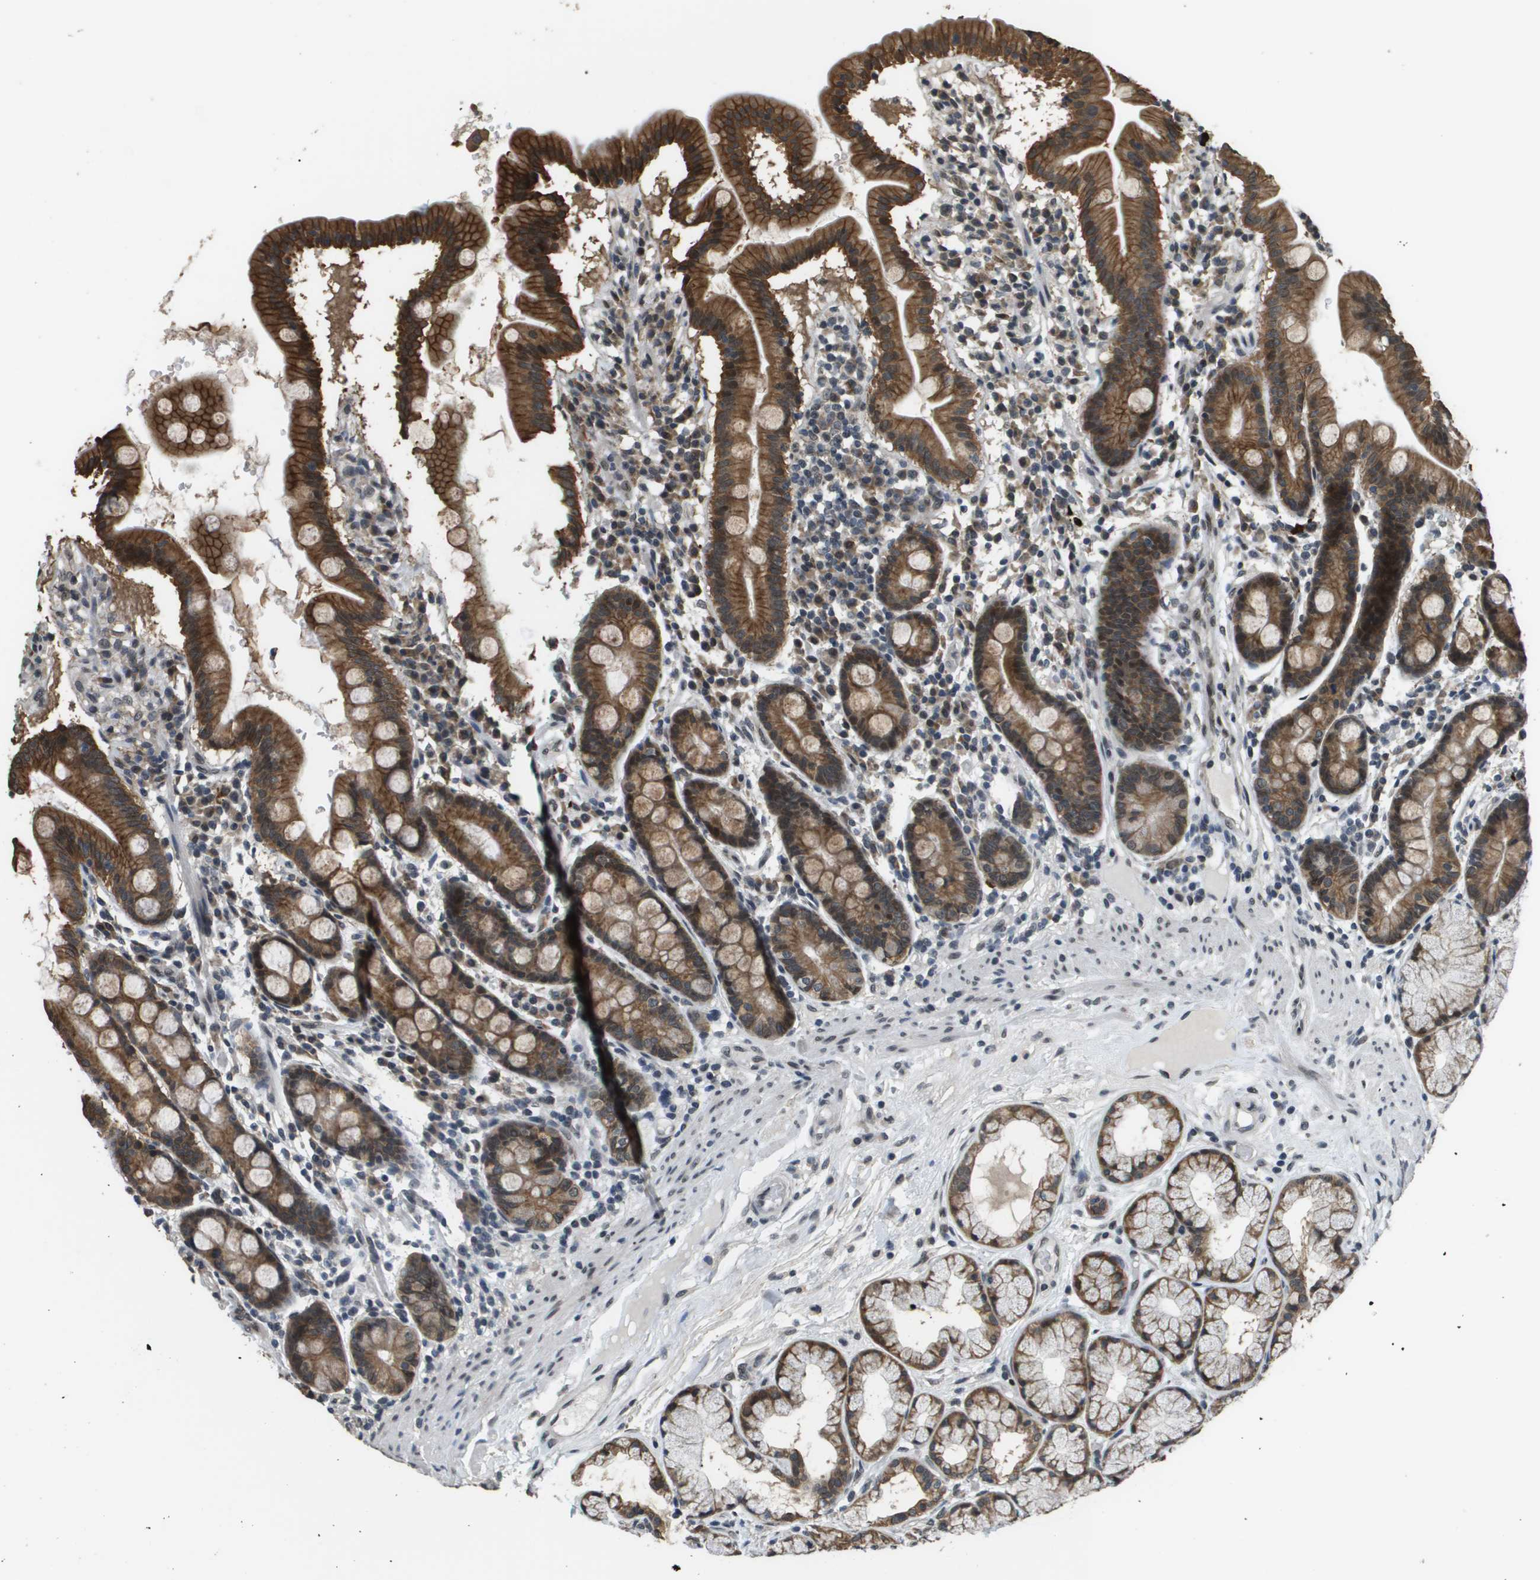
{"staining": {"intensity": "moderate", "quantity": ">75%", "location": "cytoplasmic/membranous"}, "tissue": "duodenum", "cell_type": "Glandular cells", "image_type": "normal", "snomed": [{"axis": "morphology", "description": "Normal tissue, NOS"}, {"axis": "topography", "description": "Duodenum"}], "caption": "Benign duodenum displays moderate cytoplasmic/membranous staining in about >75% of glandular cells, visualized by immunohistochemistry. The staining was performed using DAB (3,3'-diaminobenzidine) to visualize the protein expression in brown, while the nuclei were stained in blue with hematoxylin (Magnification: 20x).", "gene": "FANCC", "patient": {"sex": "male", "age": 50}}